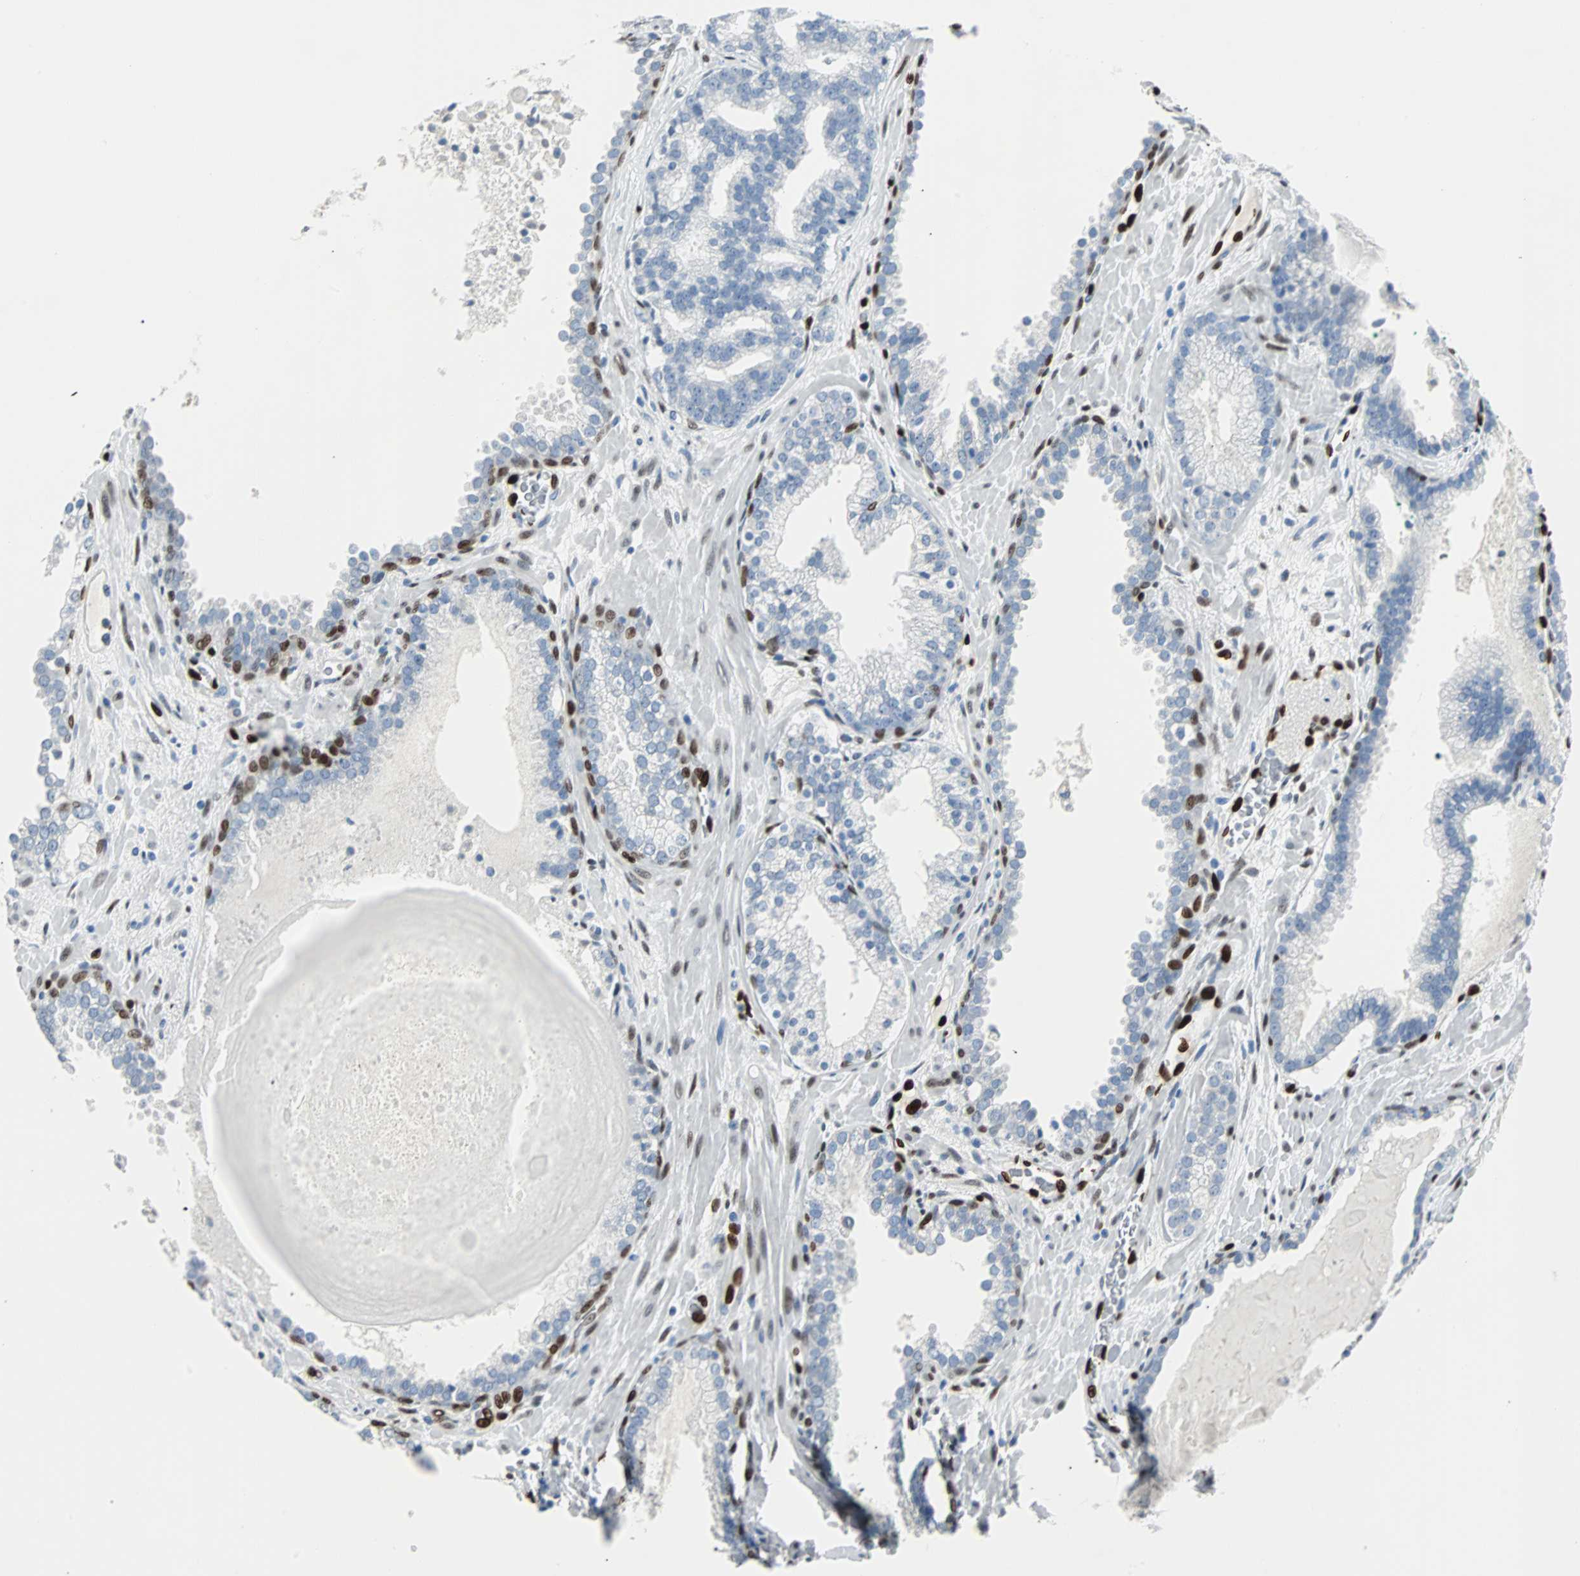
{"staining": {"intensity": "negative", "quantity": "none", "location": "none"}, "tissue": "prostate cancer", "cell_type": "Tumor cells", "image_type": "cancer", "snomed": [{"axis": "morphology", "description": "Adenocarcinoma, Low grade"}, {"axis": "topography", "description": "Prostate"}], "caption": "High power microscopy micrograph of an immunohistochemistry micrograph of adenocarcinoma (low-grade) (prostate), revealing no significant positivity in tumor cells.", "gene": "IL33", "patient": {"sex": "male", "age": 63}}